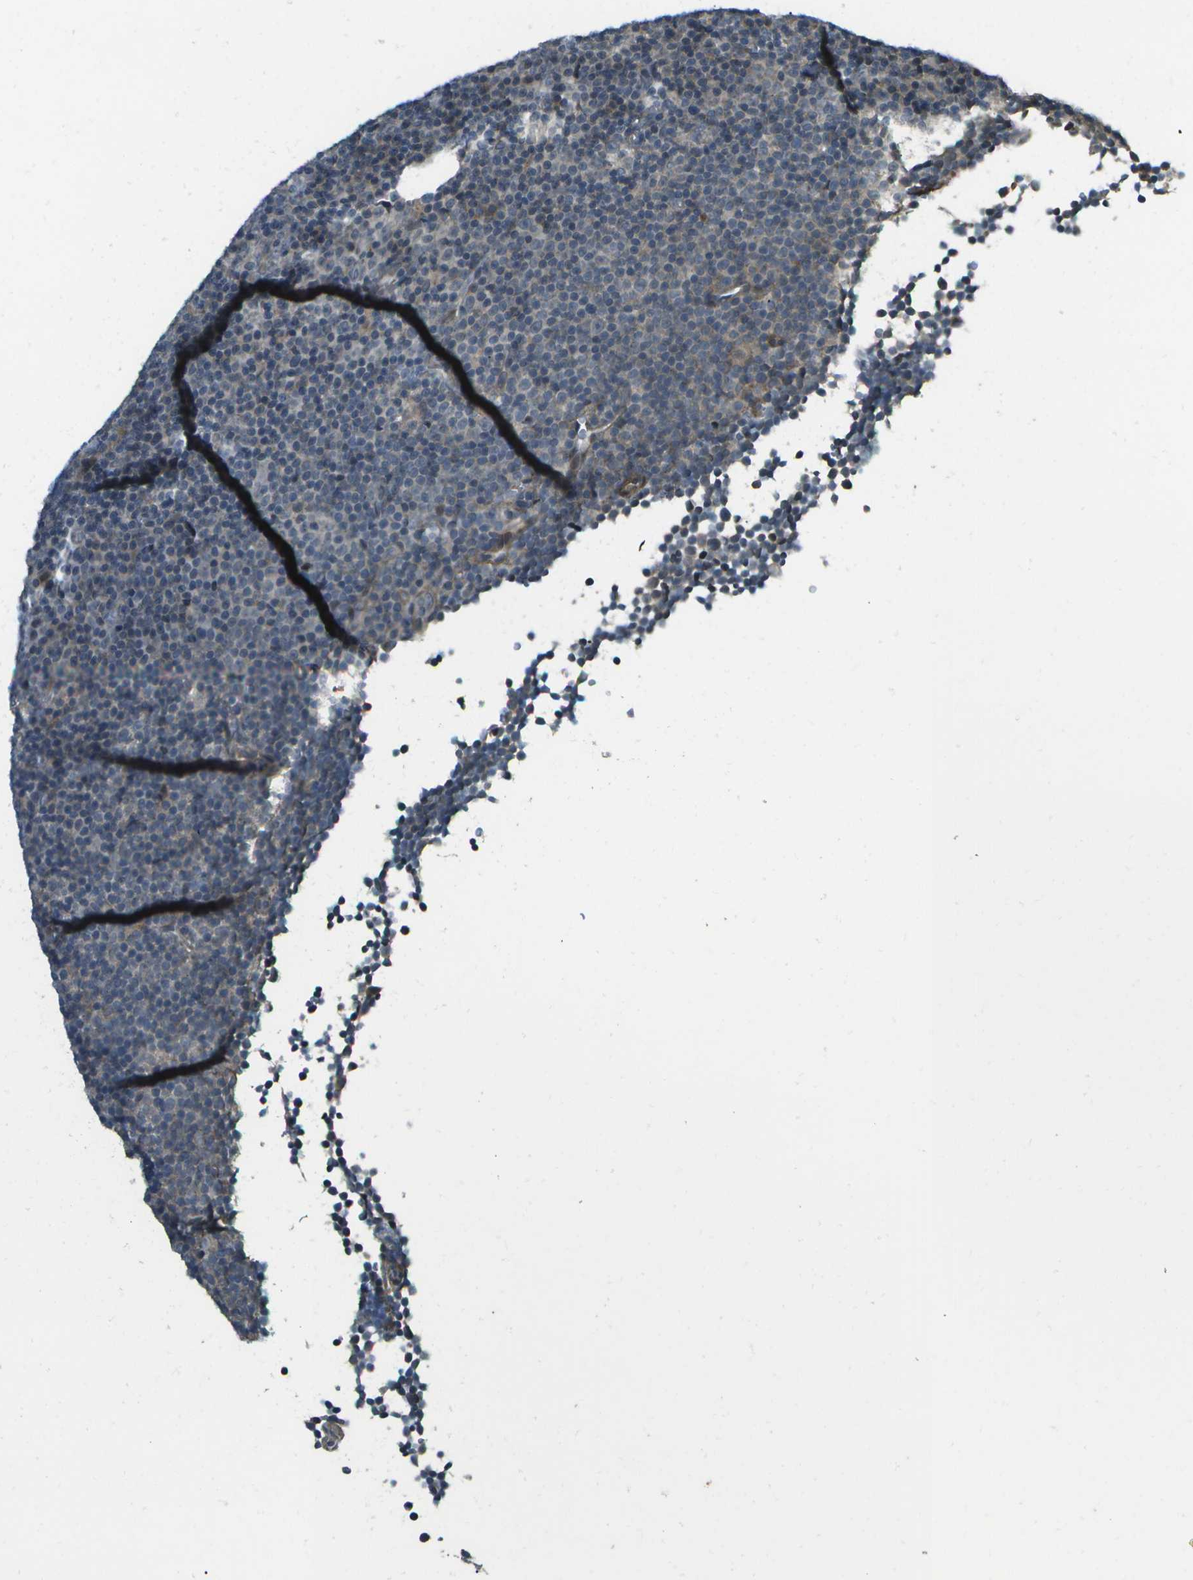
{"staining": {"intensity": "negative", "quantity": "none", "location": "none"}, "tissue": "lymphoma", "cell_type": "Tumor cells", "image_type": "cancer", "snomed": [{"axis": "morphology", "description": "Malignant lymphoma, non-Hodgkin's type, Low grade"}, {"axis": "topography", "description": "Lymph node"}], "caption": "Lymphoma was stained to show a protein in brown. There is no significant positivity in tumor cells.", "gene": "WNK2", "patient": {"sex": "female", "age": 67}}